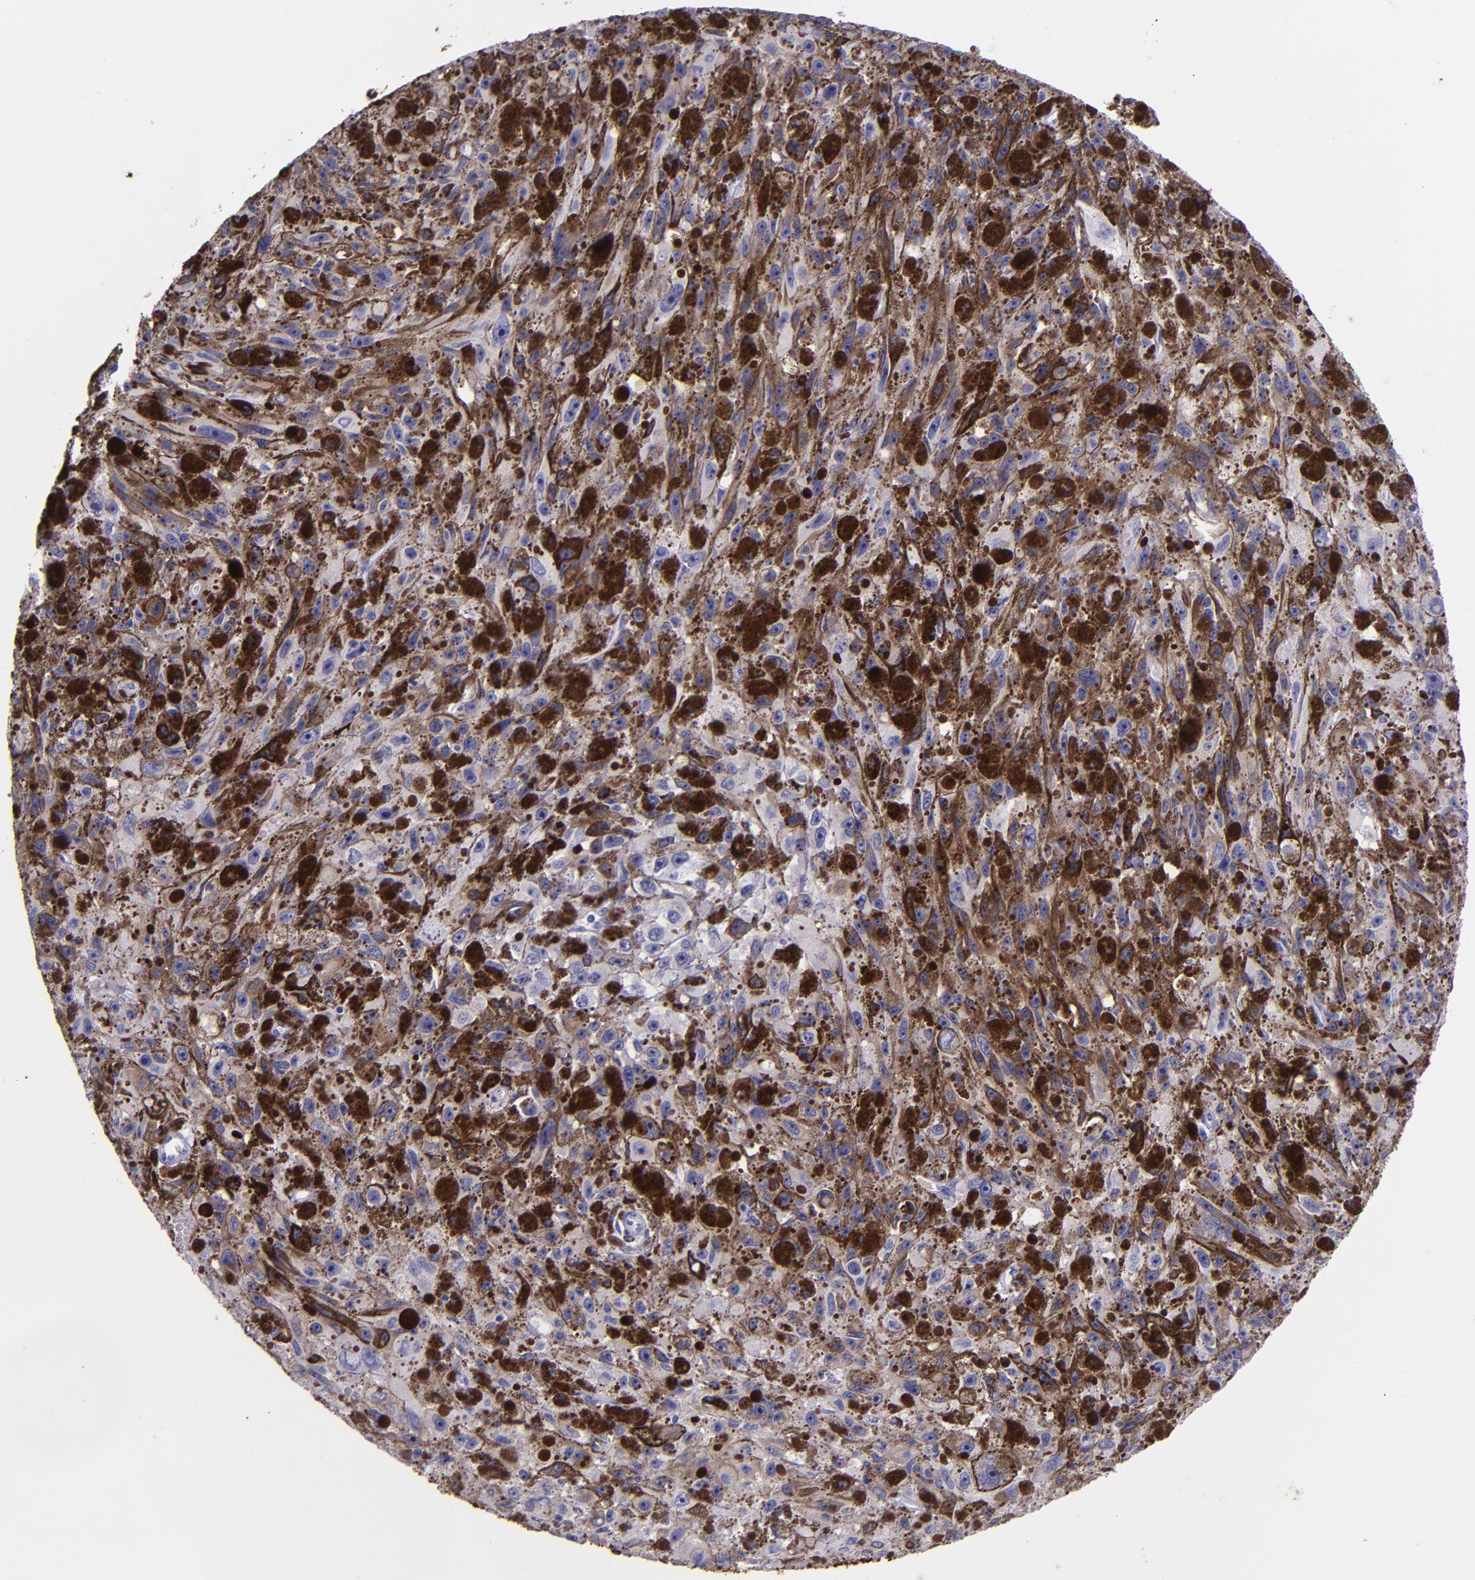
{"staining": {"intensity": "negative", "quantity": "none", "location": "none"}, "tissue": "melanoma", "cell_type": "Tumor cells", "image_type": "cancer", "snomed": [{"axis": "morphology", "description": "Malignant melanoma, NOS"}, {"axis": "topography", "description": "Skin"}], "caption": "Protein analysis of melanoma shows no significant positivity in tumor cells.", "gene": "KRT4", "patient": {"sex": "female", "age": 104}}